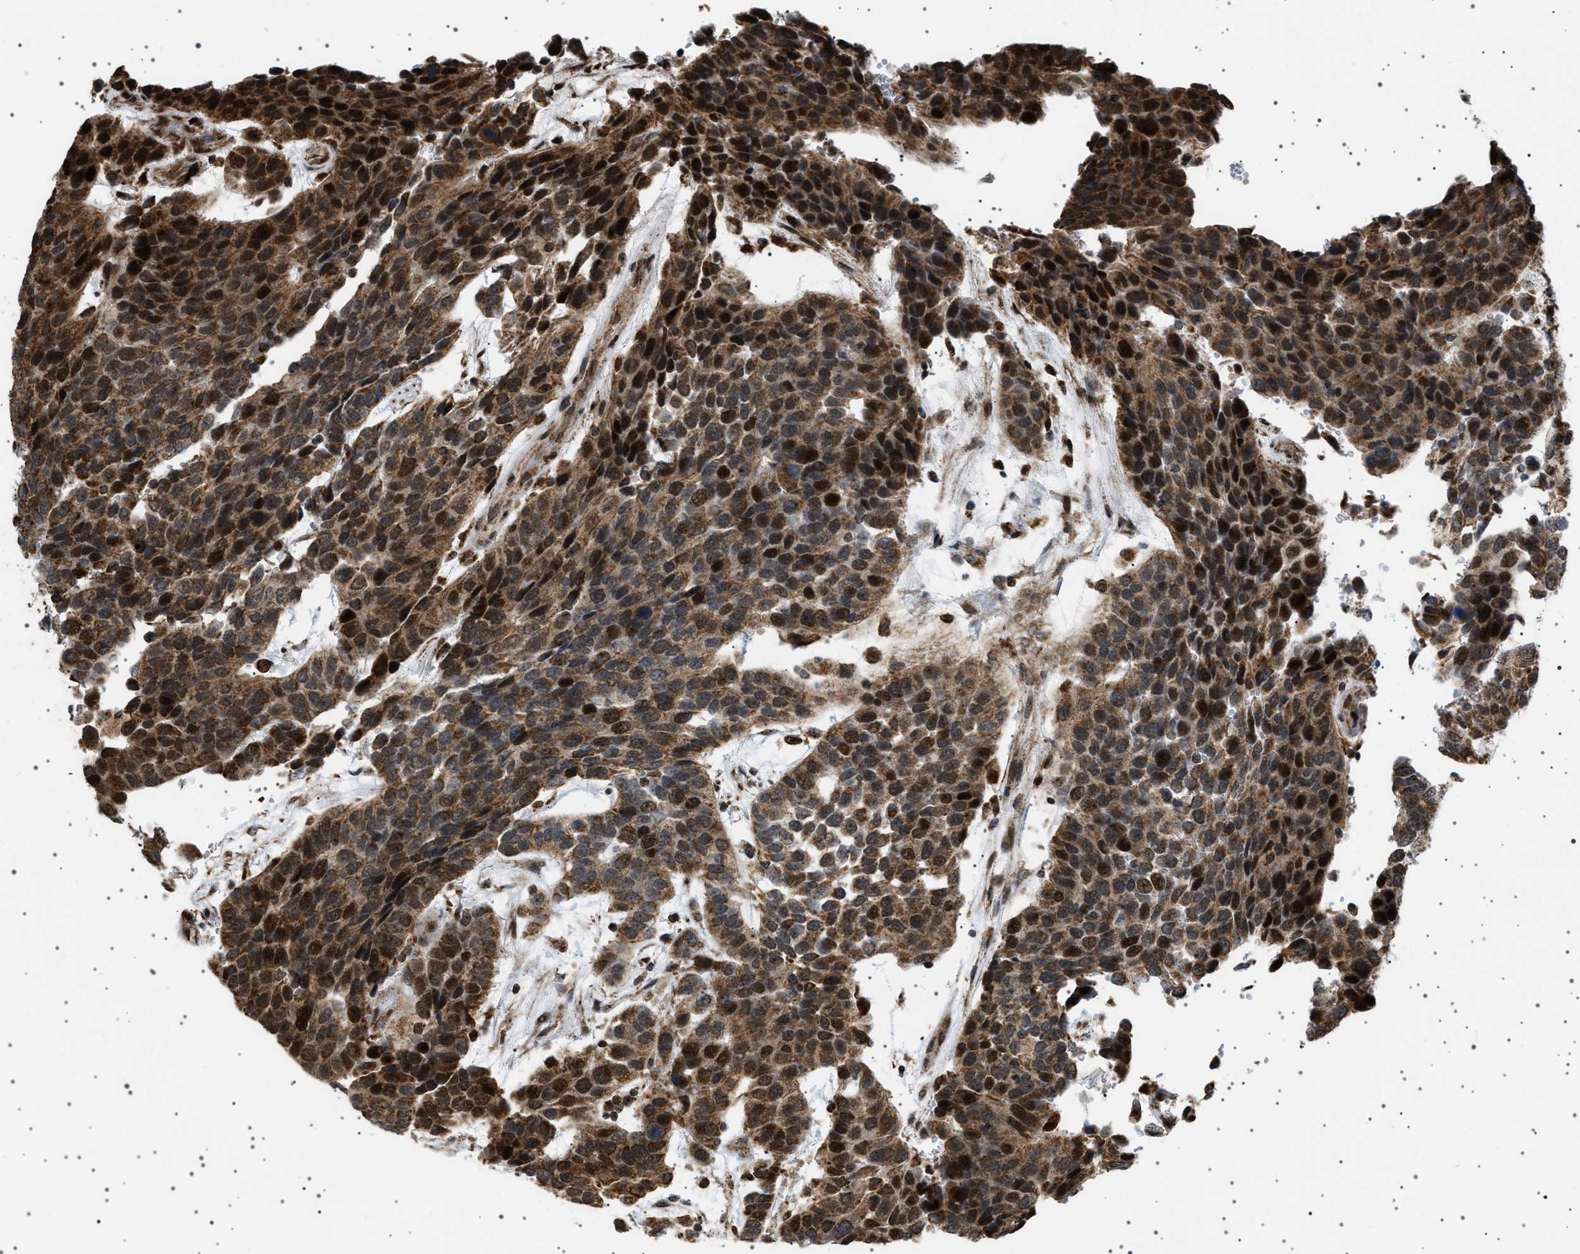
{"staining": {"intensity": "strong", "quantity": ">75%", "location": "cytoplasmic/membranous,nuclear"}, "tissue": "urothelial cancer", "cell_type": "Tumor cells", "image_type": "cancer", "snomed": [{"axis": "morphology", "description": "Urothelial carcinoma, High grade"}, {"axis": "topography", "description": "Urinary bladder"}], "caption": "Urothelial cancer tissue exhibits strong cytoplasmic/membranous and nuclear positivity in approximately >75% of tumor cells Using DAB (3,3'-diaminobenzidine) (brown) and hematoxylin (blue) stains, captured at high magnification using brightfield microscopy.", "gene": "MELK", "patient": {"sex": "female", "age": 80}}